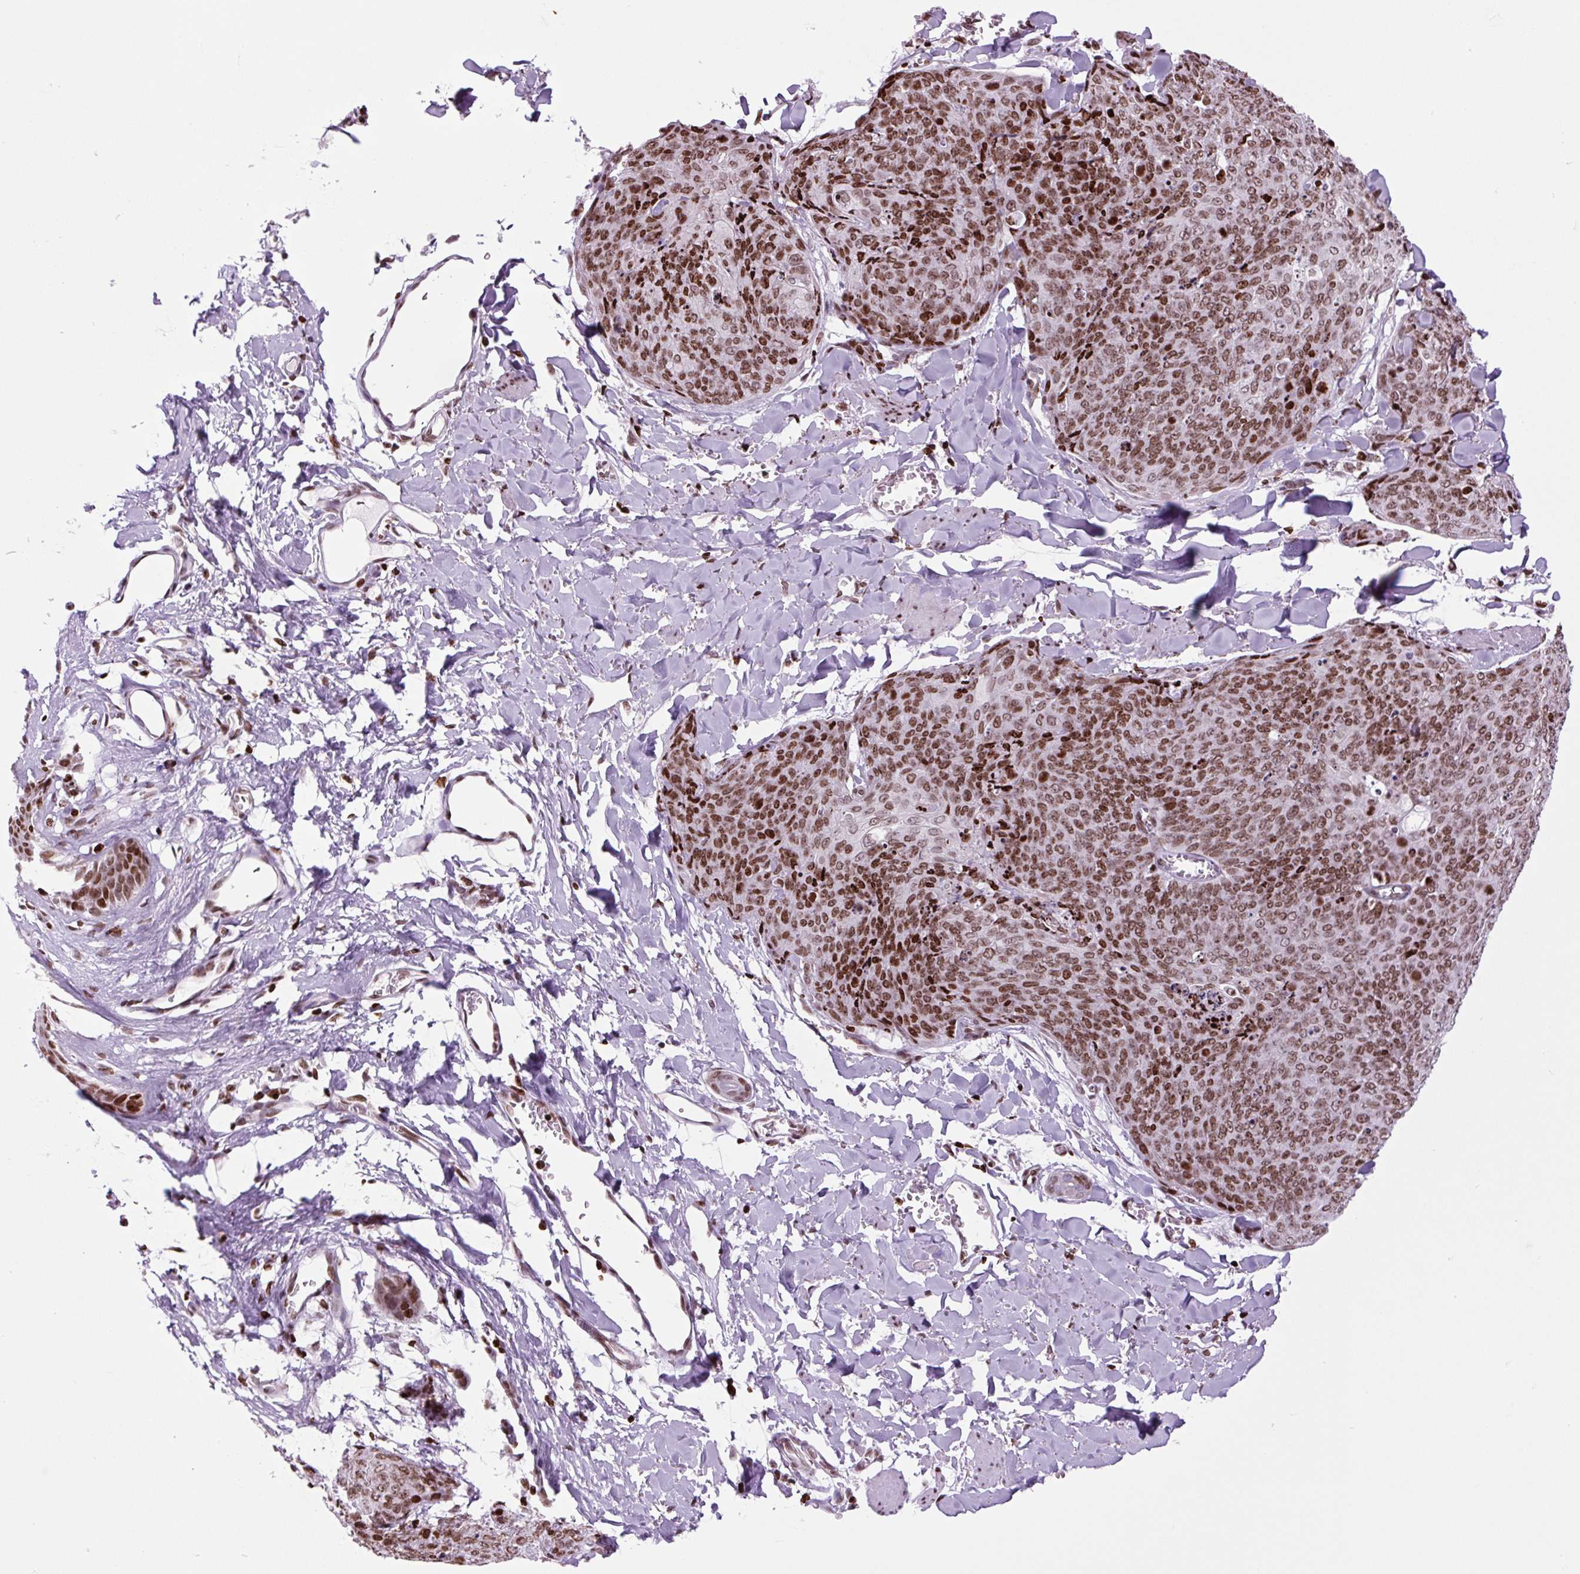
{"staining": {"intensity": "strong", "quantity": ">75%", "location": "nuclear"}, "tissue": "skin cancer", "cell_type": "Tumor cells", "image_type": "cancer", "snomed": [{"axis": "morphology", "description": "Squamous cell carcinoma, NOS"}, {"axis": "topography", "description": "Skin"}, {"axis": "topography", "description": "Vulva"}], "caption": "An immunohistochemistry (IHC) histopathology image of neoplastic tissue is shown. Protein staining in brown labels strong nuclear positivity in skin squamous cell carcinoma within tumor cells. Nuclei are stained in blue.", "gene": "H1-3", "patient": {"sex": "female", "age": 85}}